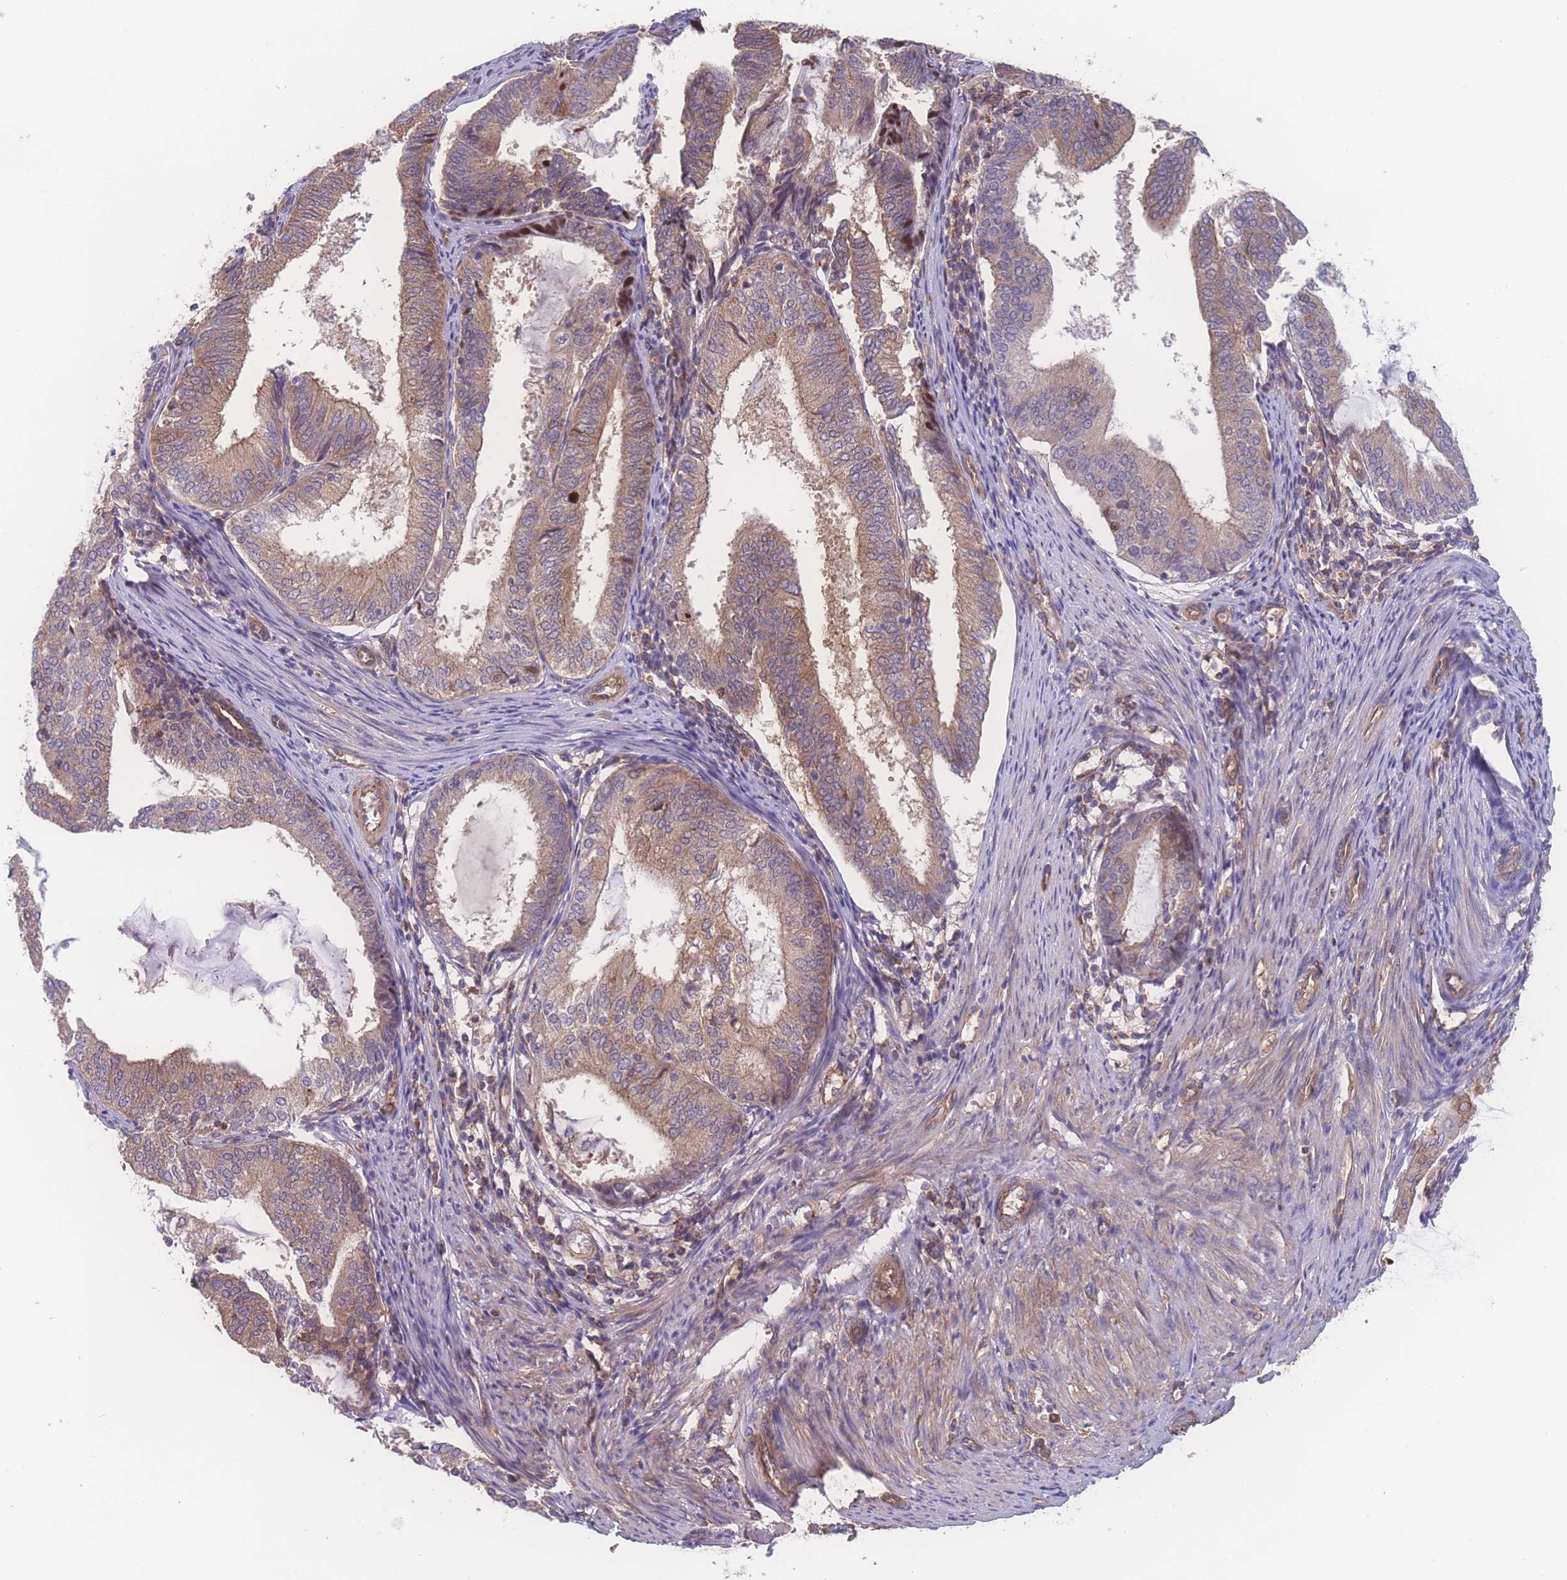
{"staining": {"intensity": "weak", "quantity": ">75%", "location": "cytoplasmic/membranous"}, "tissue": "endometrial cancer", "cell_type": "Tumor cells", "image_type": "cancer", "snomed": [{"axis": "morphology", "description": "Adenocarcinoma, NOS"}, {"axis": "topography", "description": "Endometrium"}], "caption": "This is an image of immunohistochemistry staining of endometrial cancer (adenocarcinoma), which shows weak staining in the cytoplasmic/membranous of tumor cells.", "gene": "CFAP97", "patient": {"sex": "female", "age": 81}}